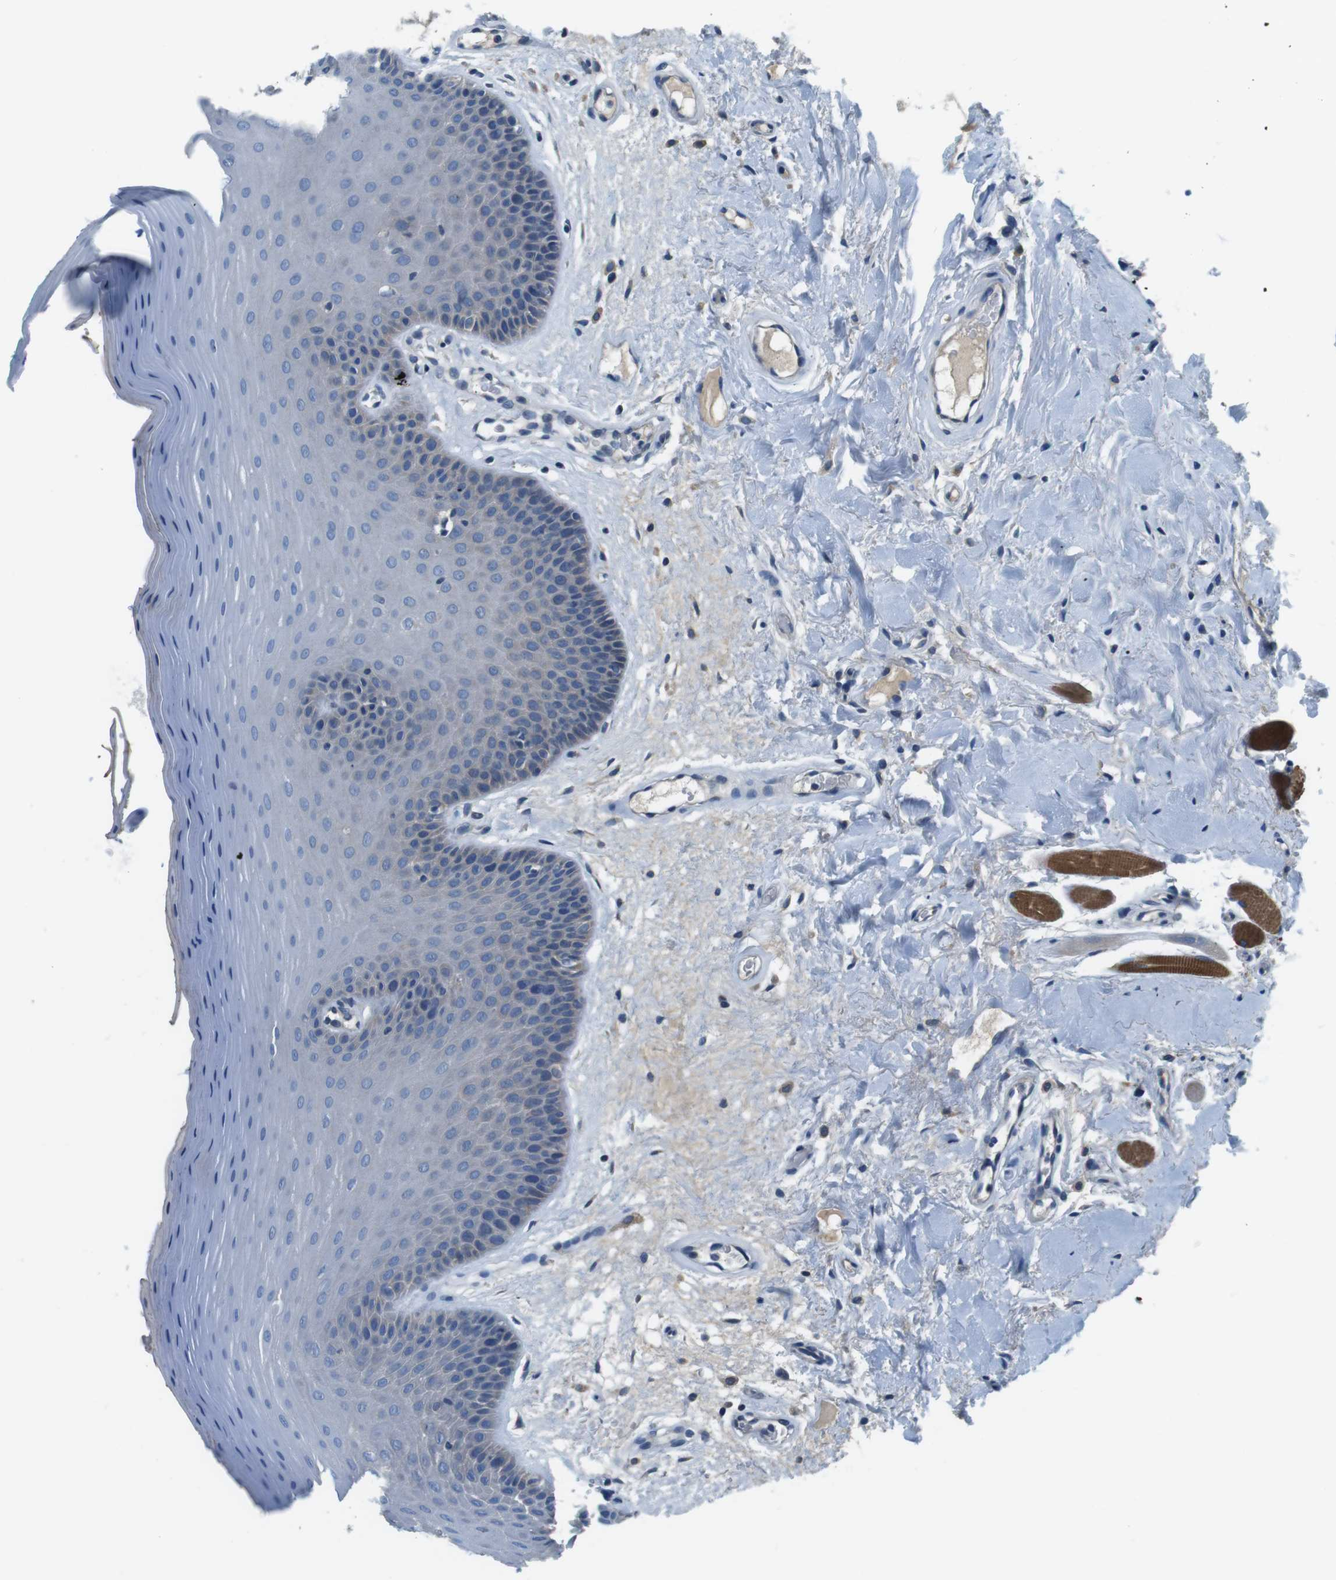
{"staining": {"intensity": "weak", "quantity": "<25%", "location": "cytoplasmic/membranous"}, "tissue": "oral mucosa", "cell_type": "Squamous epithelial cells", "image_type": "normal", "snomed": [{"axis": "morphology", "description": "Normal tissue, NOS"}, {"axis": "morphology", "description": "Squamous cell carcinoma, NOS"}, {"axis": "topography", "description": "Skeletal muscle"}, {"axis": "topography", "description": "Adipose tissue"}, {"axis": "topography", "description": "Vascular tissue"}, {"axis": "topography", "description": "Oral tissue"}, {"axis": "topography", "description": "Peripheral nerve tissue"}, {"axis": "topography", "description": "Head-Neck"}], "caption": "Immunohistochemistry photomicrograph of normal oral mucosa stained for a protein (brown), which shows no positivity in squamous epithelial cells. (Brightfield microscopy of DAB (3,3'-diaminobenzidine) IHC at high magnification).", "gene": "DENND4C", "patient": {"sex": "male", "age": 71}}